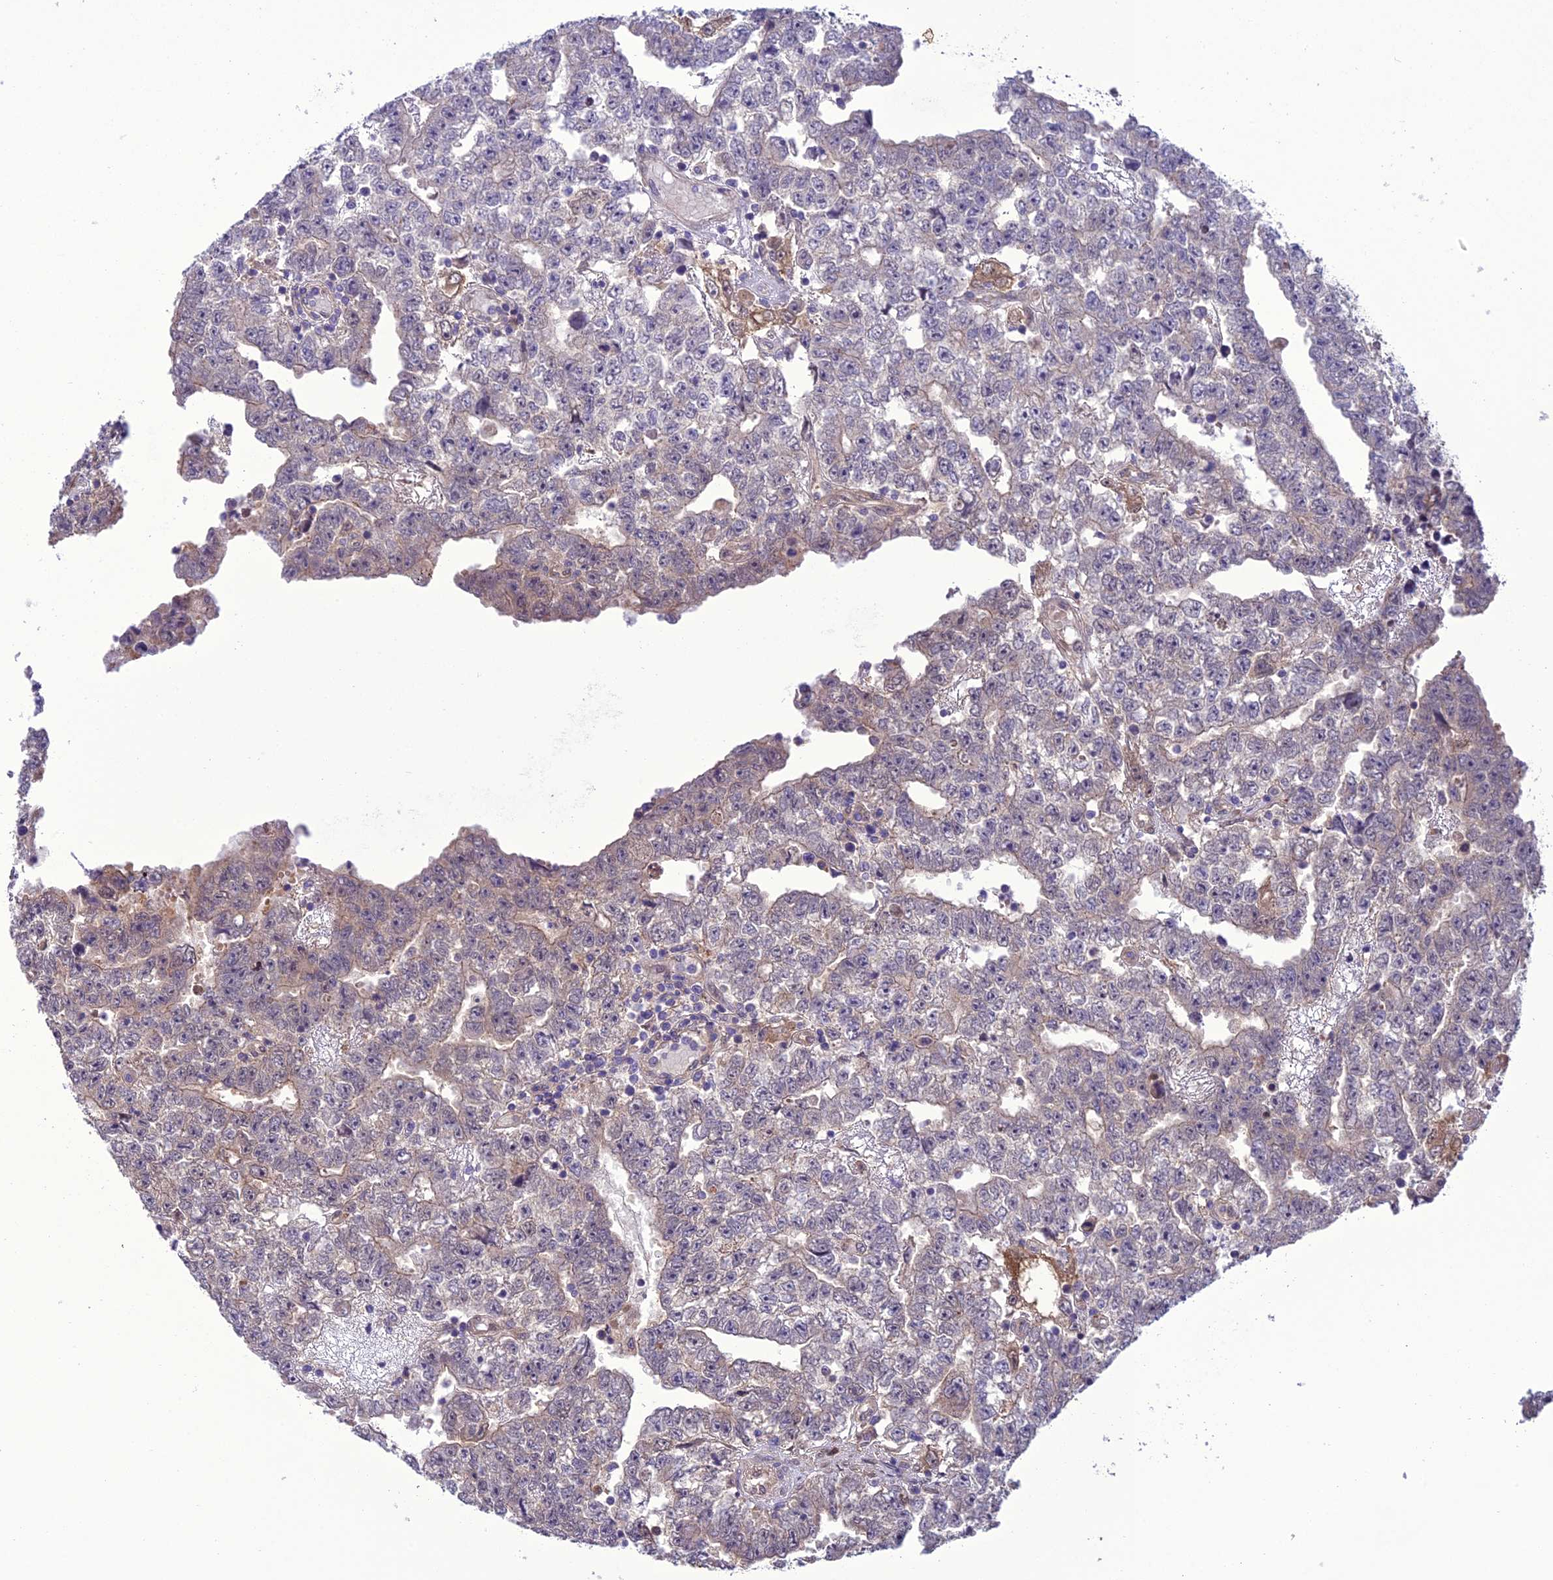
{"staining": {"intensity": "weak", "quantity": "<25%", "location": "cytoplasmic/membranous"}, "tissue": "testis cancer", "cell_type": "Tumor cells", "image_type": "cancer", "snomed": [{"axis": "morphology", "description": "Carcinoma, Embryonal, NOS"}, {"axis": "topography", "description": "Testis"}], "caption": "This is an immunohistochemistry (IHC) image of embryonal carcinoma (testis). There is no expression in tumor cells.", "gene": "BORCS6", "patient": {"sex": "male", "age": 25}}